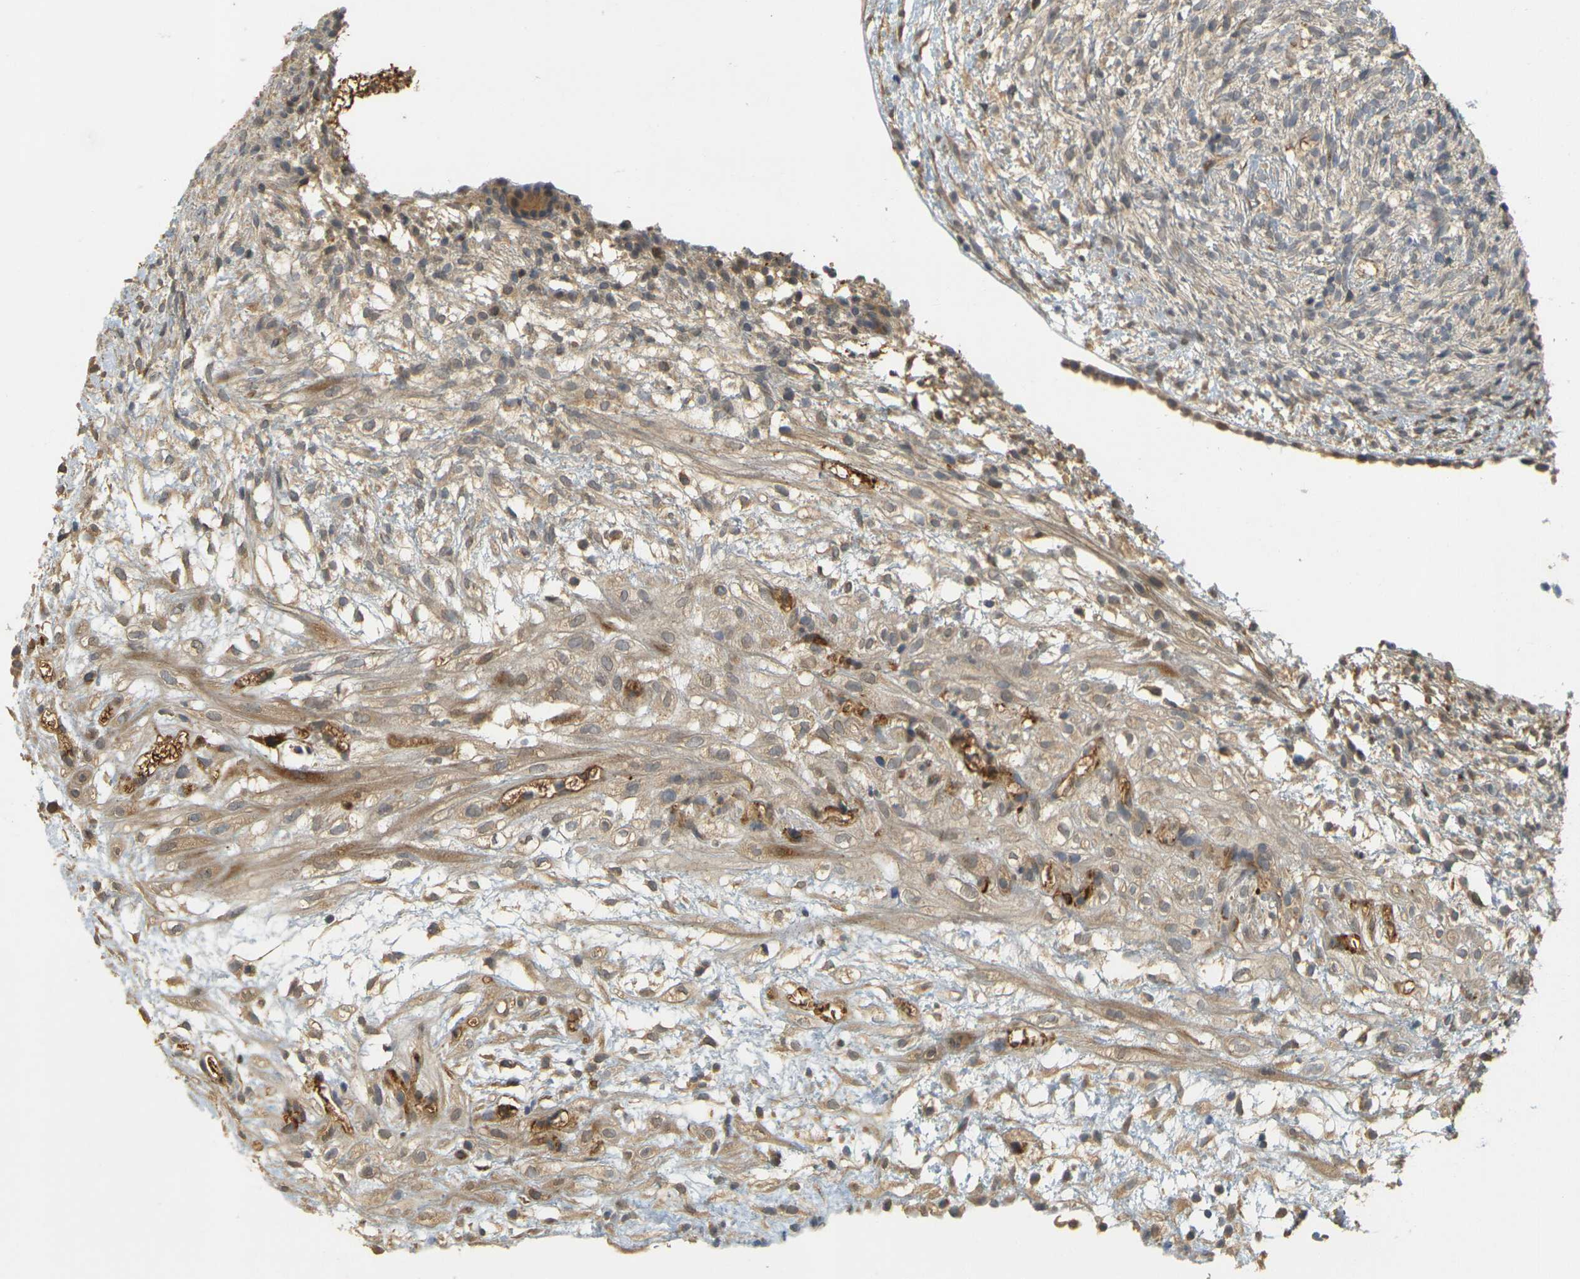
{"staining": {"intensity": "weak", "quantity": "25%-75%", "location": "cytoplasmic/membranous"}, "tissue": "ovary", "cell_type": "Ovarian stroma cells", "image_type": "normal", "snomed": [{"axis": "morphology", "description": "Normal tissue, NOS"}, {"axis": "morphology", "description": "Cyst, NOS"}, {"axis": "topography", "description": "Ovary"}], "caption": "Protein expression analysis of unremarkable ovary displays weak cytoplasmic/membranous expression in about 25%-75% of ovarian stroma cells. The staining was performed using DAB, with brown indicating positive protein expression. Nuclei are stained blue with hematoxylin.", "gene": "MEGF9", "patient": {"sex": "female", "age": 18}}